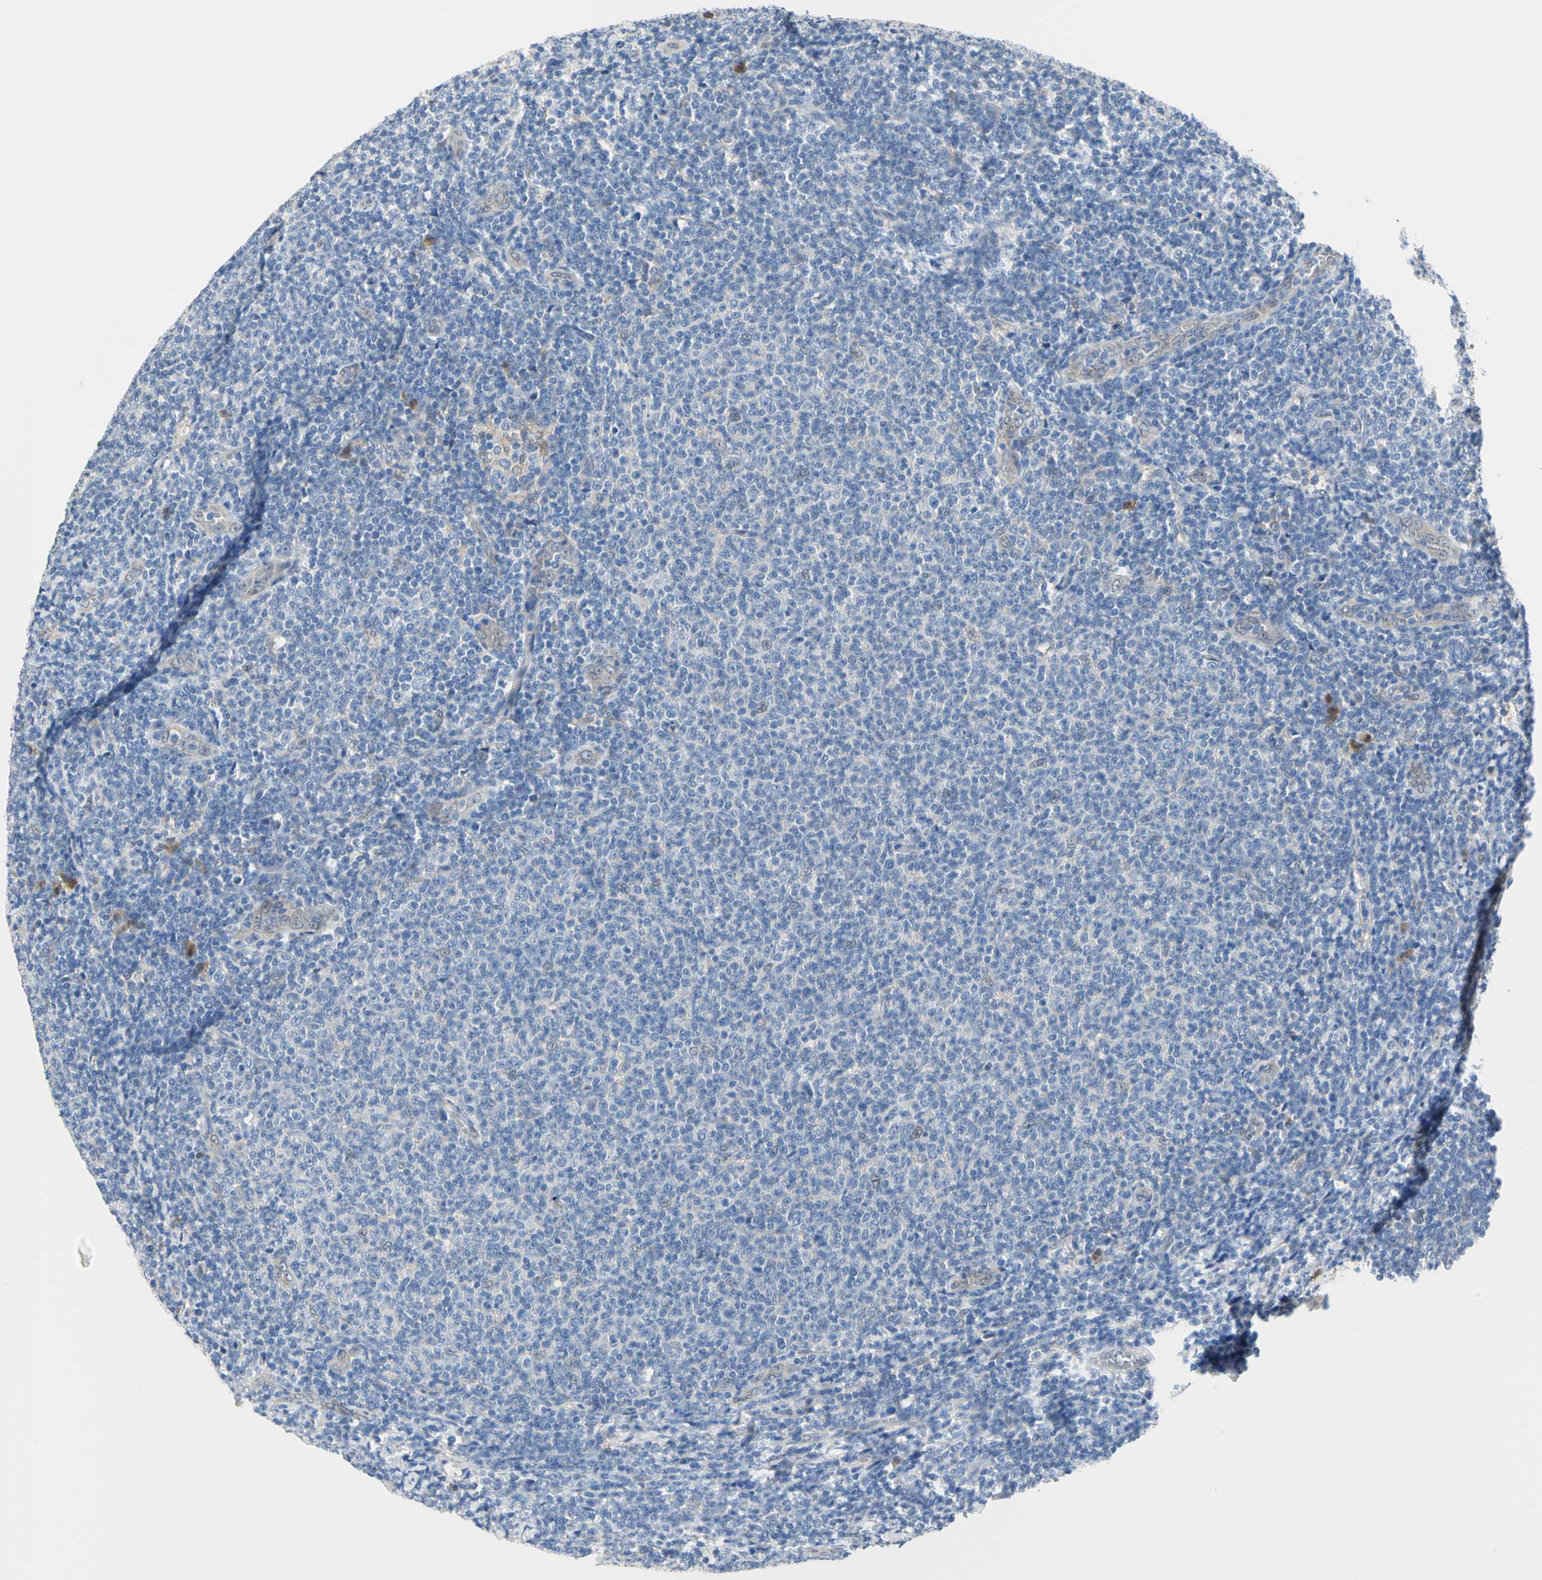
{"staining": {"intensity": "negative", "quantity": "none", "location": "none"}, "tissue": "lymphoma", "cell_type": "Tumor cells", "image_type": "cancer", "snomed": [{"axis": "morphology", "description": "Malignant lymphoma, non-Hodgkin's type, Low grade"}, {"axis": "topography", "description": "Lymph node"}], "caption": "This image is of lymphoma stained with immunohistochemistry (IHC) to label a protein in brown with the nuclei are counter-stained blue. There is no staining in tumor cells.", "gene": "PGM3", "patient": {"sex": "male", "age": 66}}